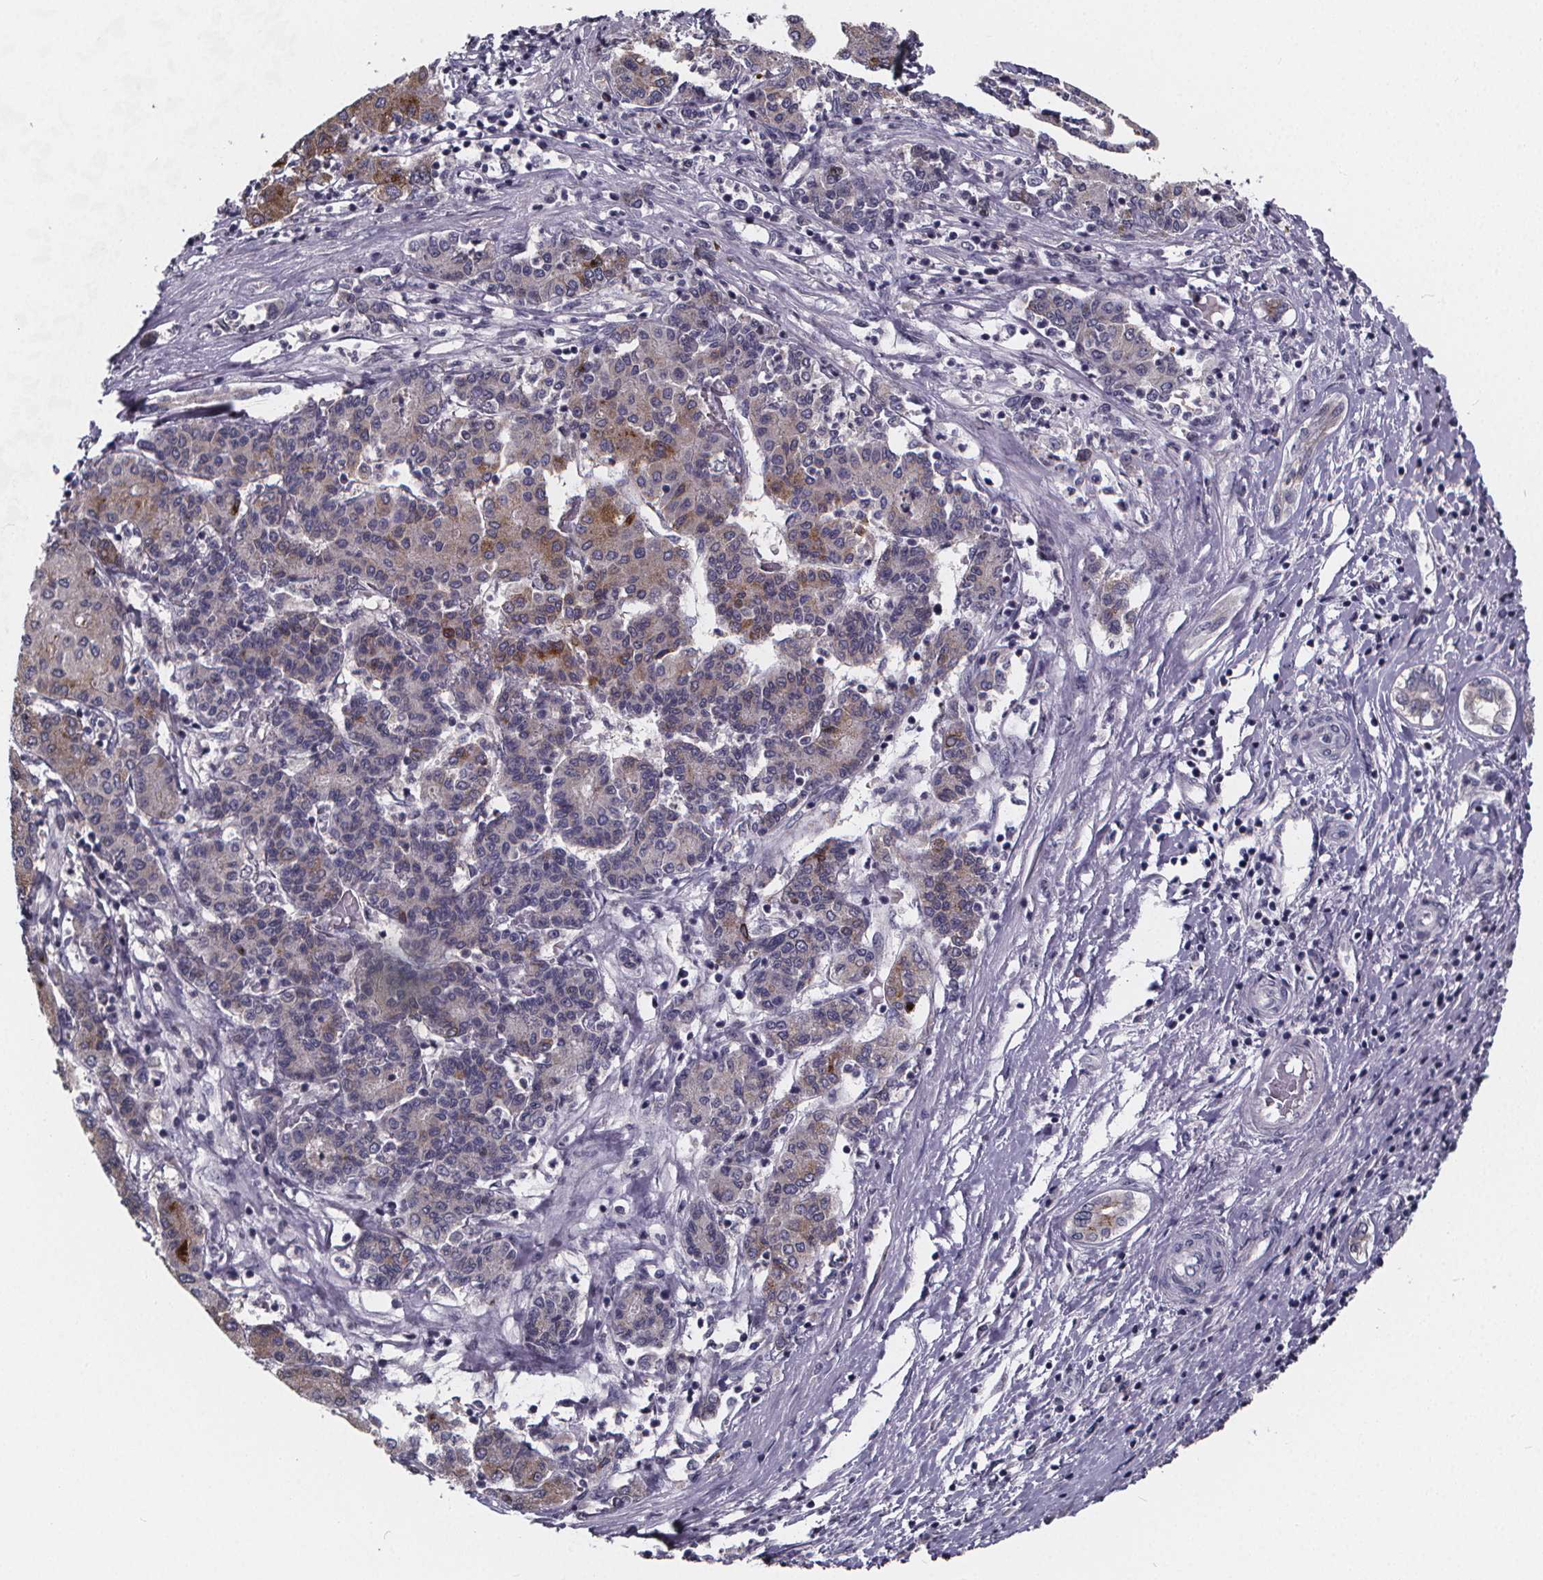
{"staining": {"intensity": "moderate", "quantity": "<25%", "location": "cytoplasmic/membranous"}, "tissue": "liver cancer", "cell_type": "Tumor cells", "image_type": "cancer", "snomed": [{"axis": "morphology", "description": "Carcinoma, Hepatocellular, NOS"}, {"axis": "topography", "description": "Liver"}], "caption": "Brown immunohistochemical staining in human hepatocellular carcinoma (liver) demonstrates moderate cytoplasmic/membranous staining in about <25% of tumor cells.", "gene": "AGT", "patient": {"sex": "male", "age": 65}}